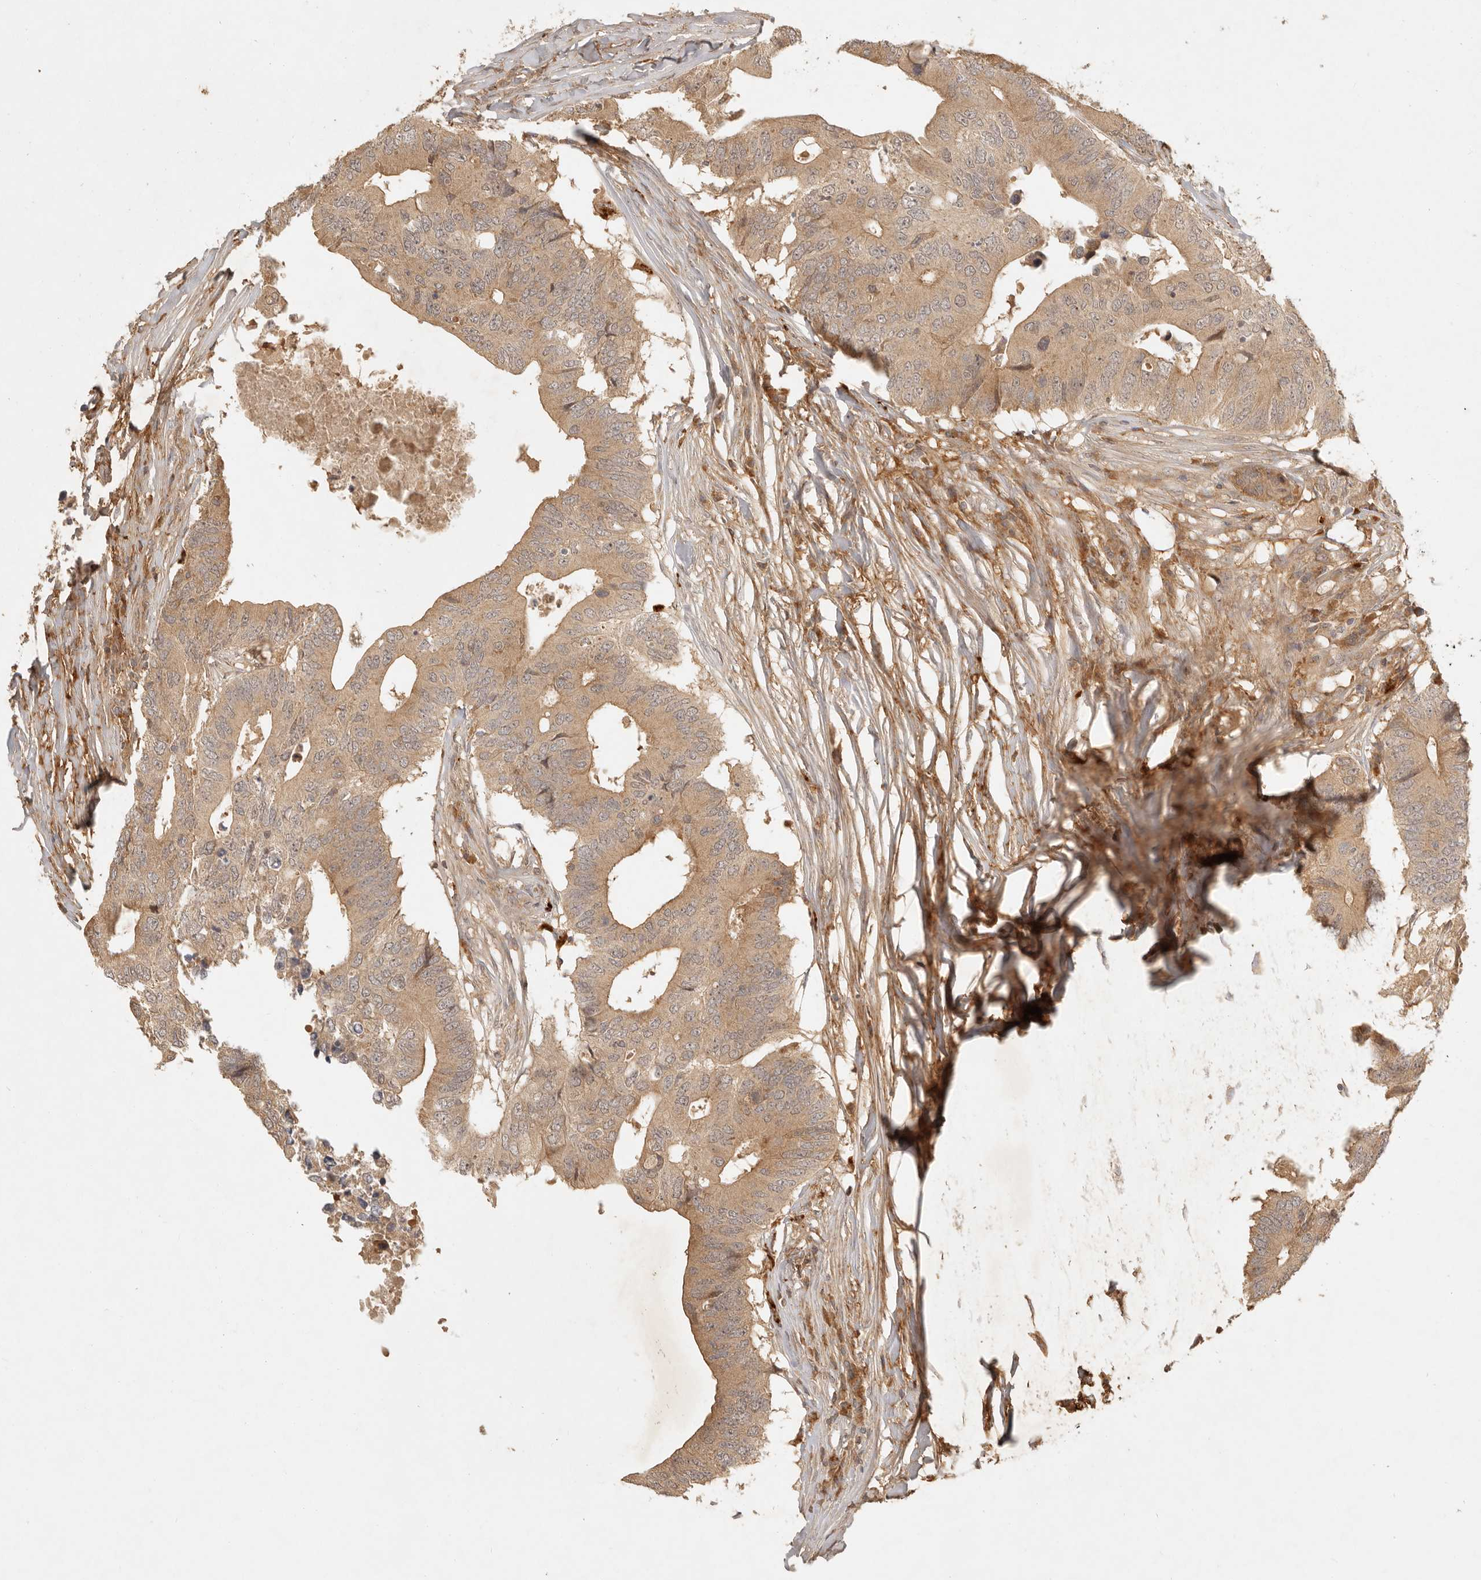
{"staining": {"intensity": "moderate", "quantity": ">75%", "location": "cytoplasmic/membranous"}, "tissue": "colorectal cancer", "cell_type": "Tumor cells", "image_type": "cancer", "snomed": [{"axis": "morphology", "description": "Adenocarcinoma, NOS"}, {"axis": "topography", "description": "Colon"}], "caption": "An IHC image of neoplastic tissue is shown. Protein staining in brown labels moderate cytoplasmic/membranous positivity in colorectal adenocarcinoma within tumor cells.", "gene": "ANKRD61", "patient": {"sex": "male", "age": 71}}